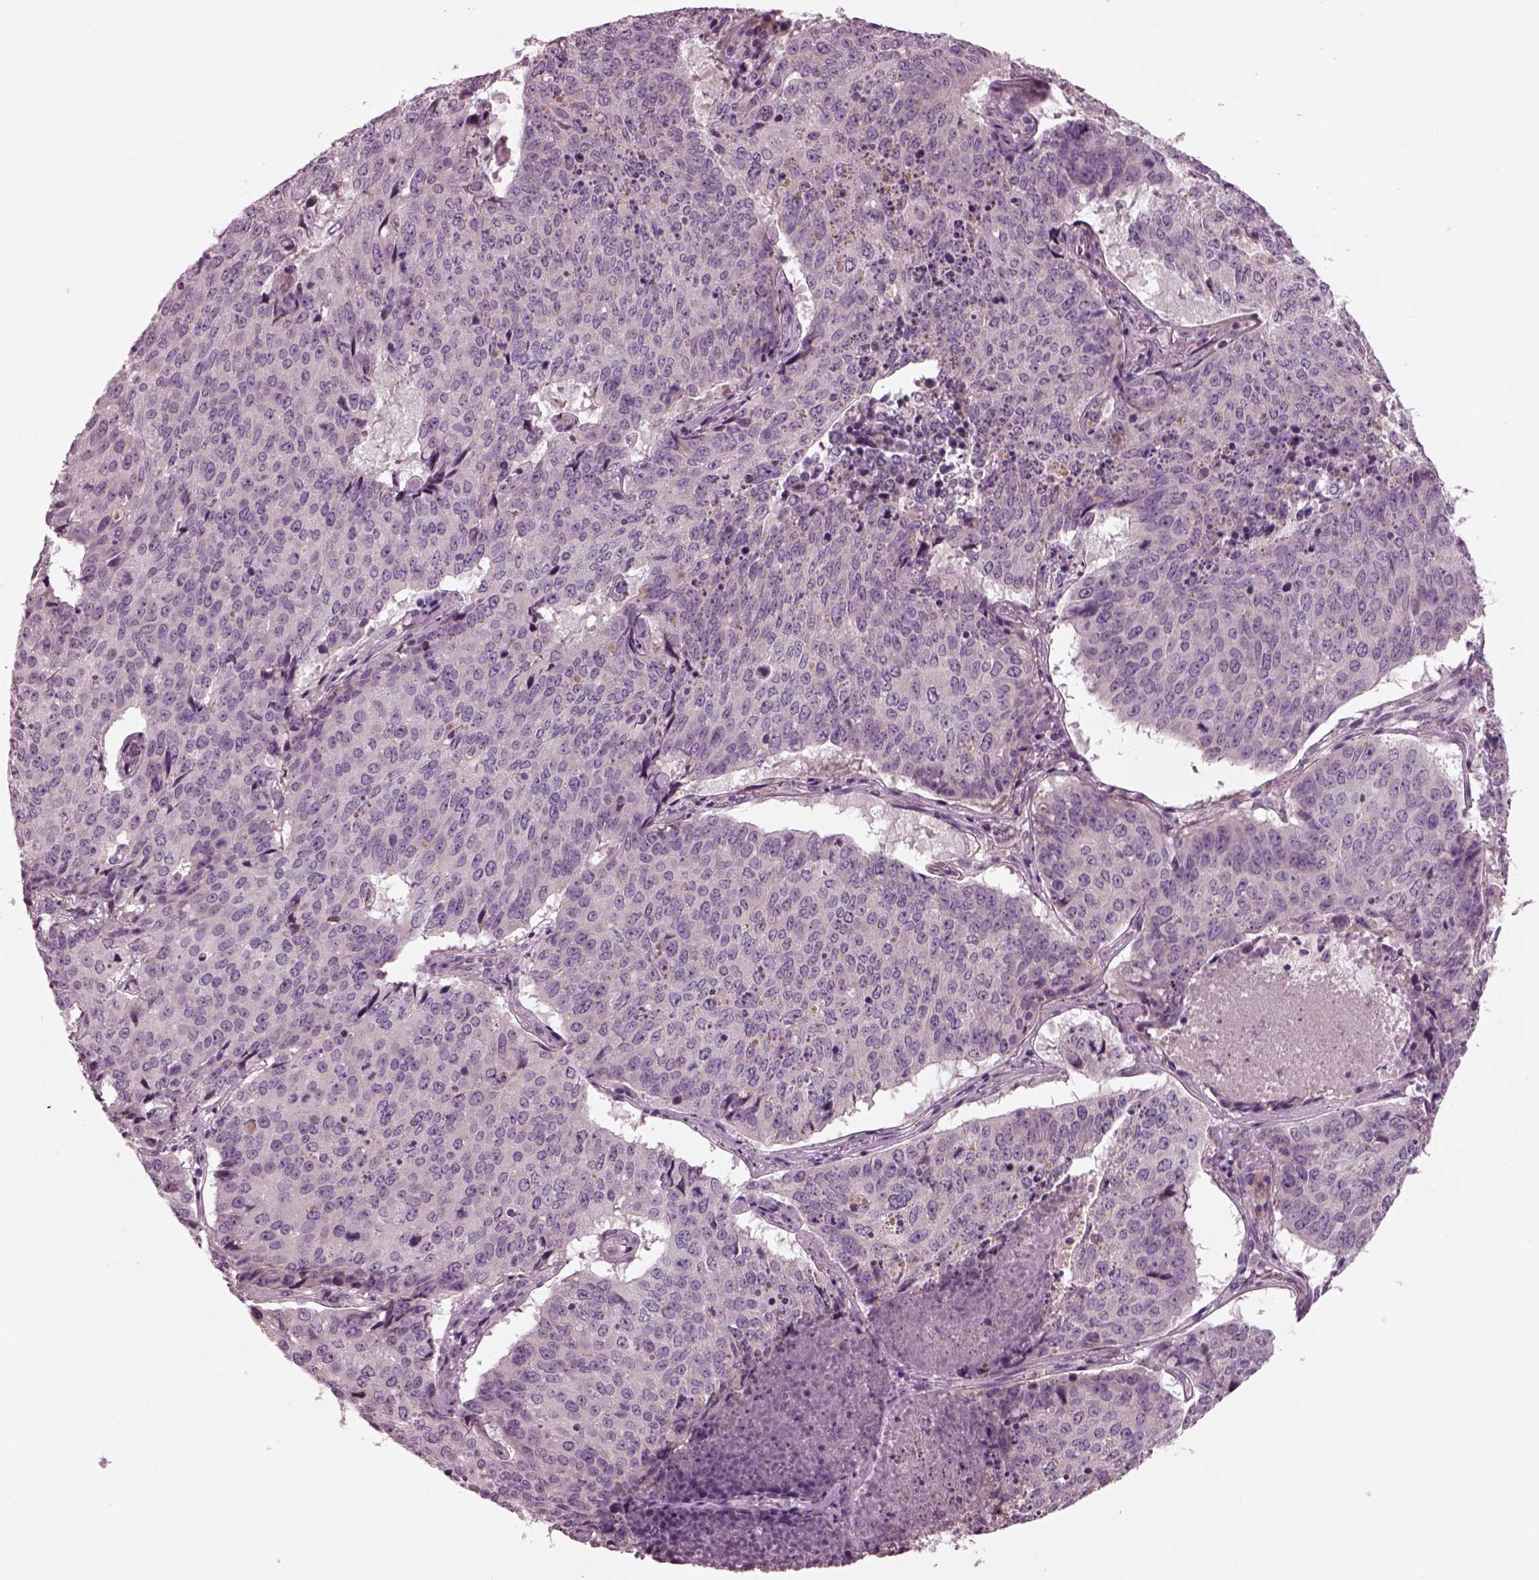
{"staining": {"intensity": "negative", "quantity": "none", "location": "none"}, "tissue": "lung cancer", "cell_type": "Tumor cells", "image_type": "cancer", "snomed": [{"axis": "morphology", "description": "Normal tissue, NOS"}, {"axis": "morphology", "description": "Squamous cell carcinoma, NOS"}, {"axis": "topography", "description": "Bronchus"}, {"axis": "topography", "description": "Lung"}], "caption": "Immunohistochemistry (IHC) of lung cancer displays no staining in tumor cells.", "gene": "AP4M1", "patient": {"sex": "male", "age": 64}}